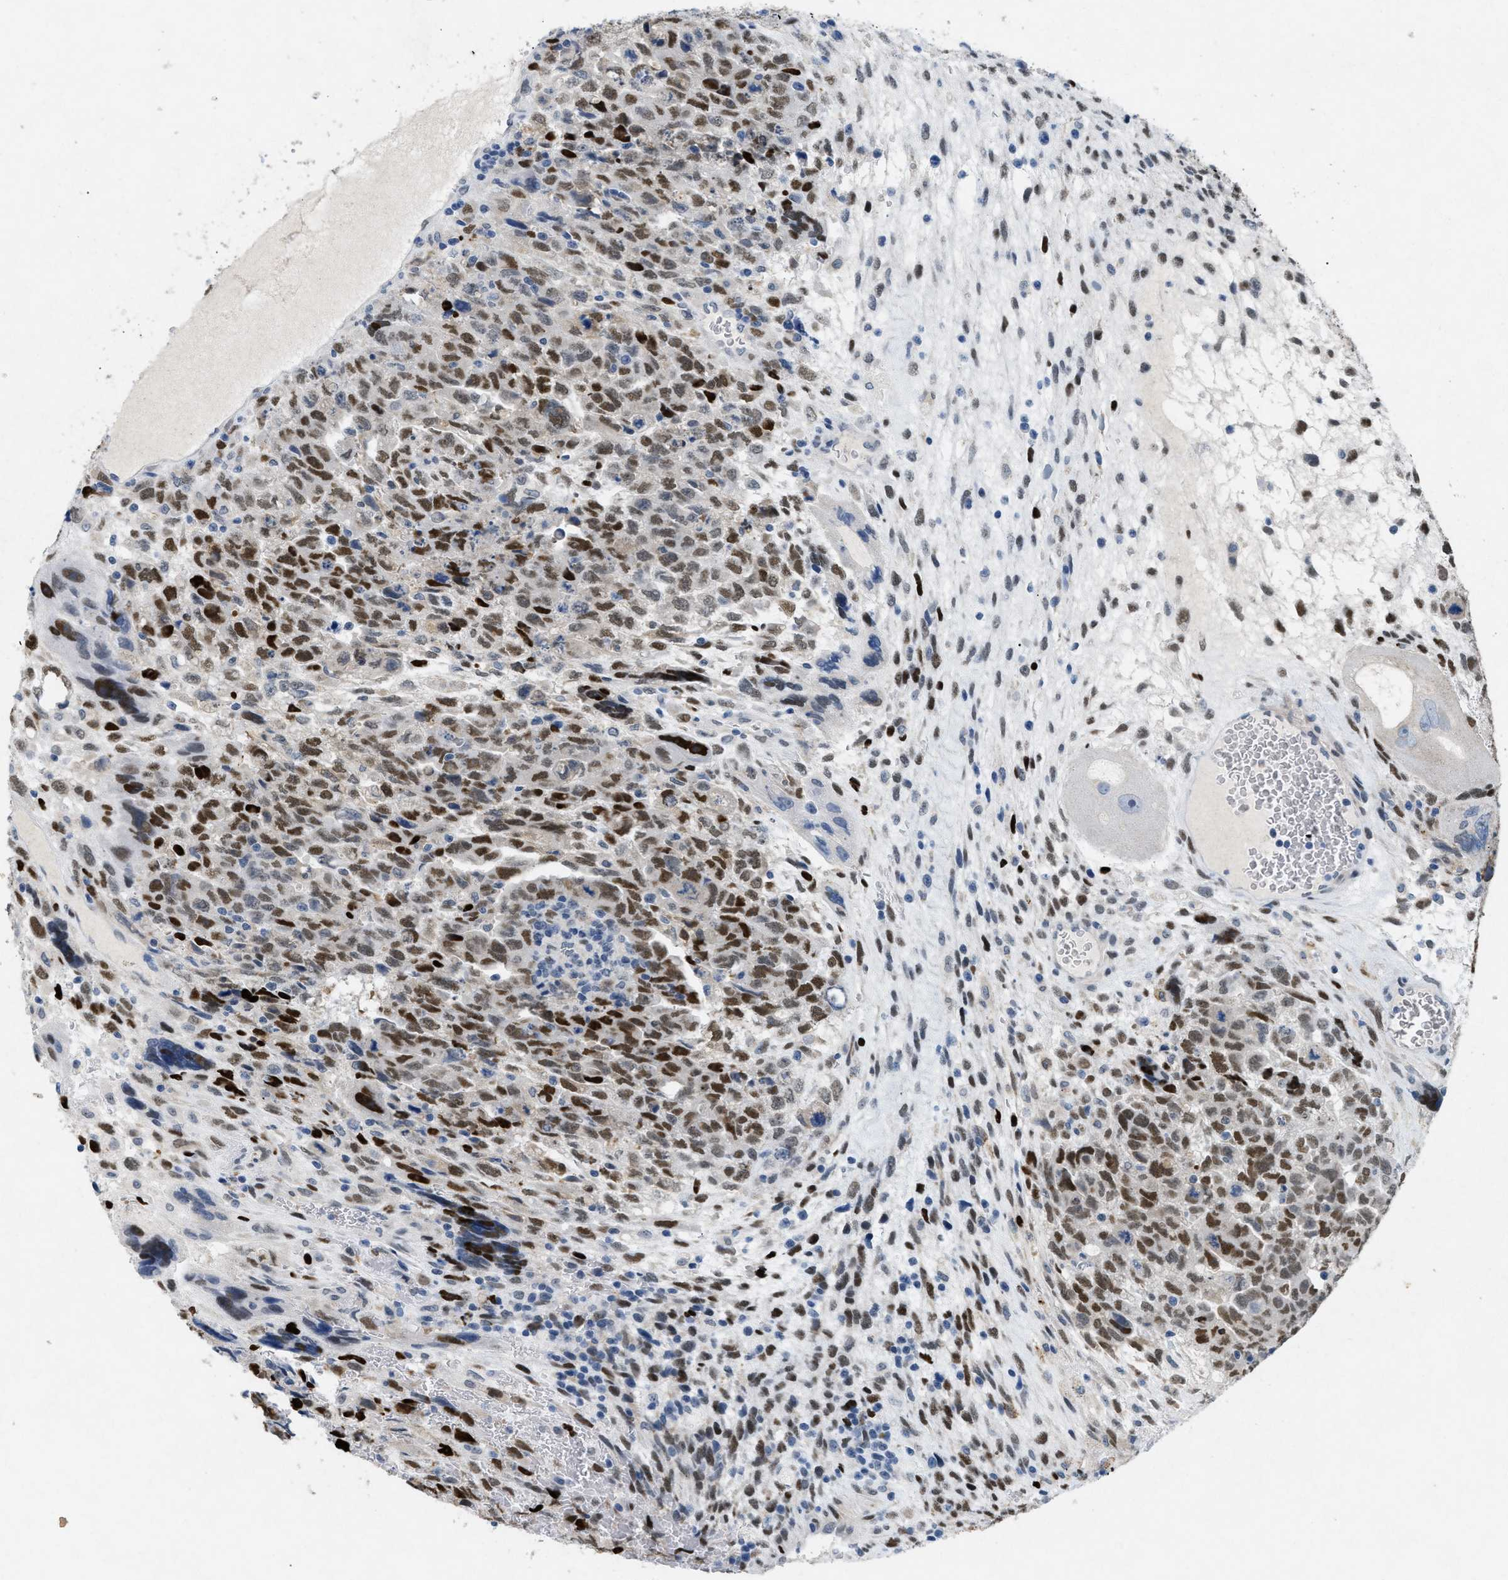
{"staining": {"intensity": "moderate", "quantity": ">75%", "location": "nuclear"}, "tissue": "testis cancer", "cell_type": "Tumor cells", "image_type": "cancer", "snomed": [{"axis": "morphology", "description": "Carcinoma, Embryonal, NOS"}, {"axis": "topography", "description": "Testis"}], "caption": "Protein analysis of embryonal carcinoma (testis) tissue demonstrates moderate nuclear positivity in about >75% of tumor cells.", "gene": "TASOR", "patient": {"sex": "male", "age": 28}}